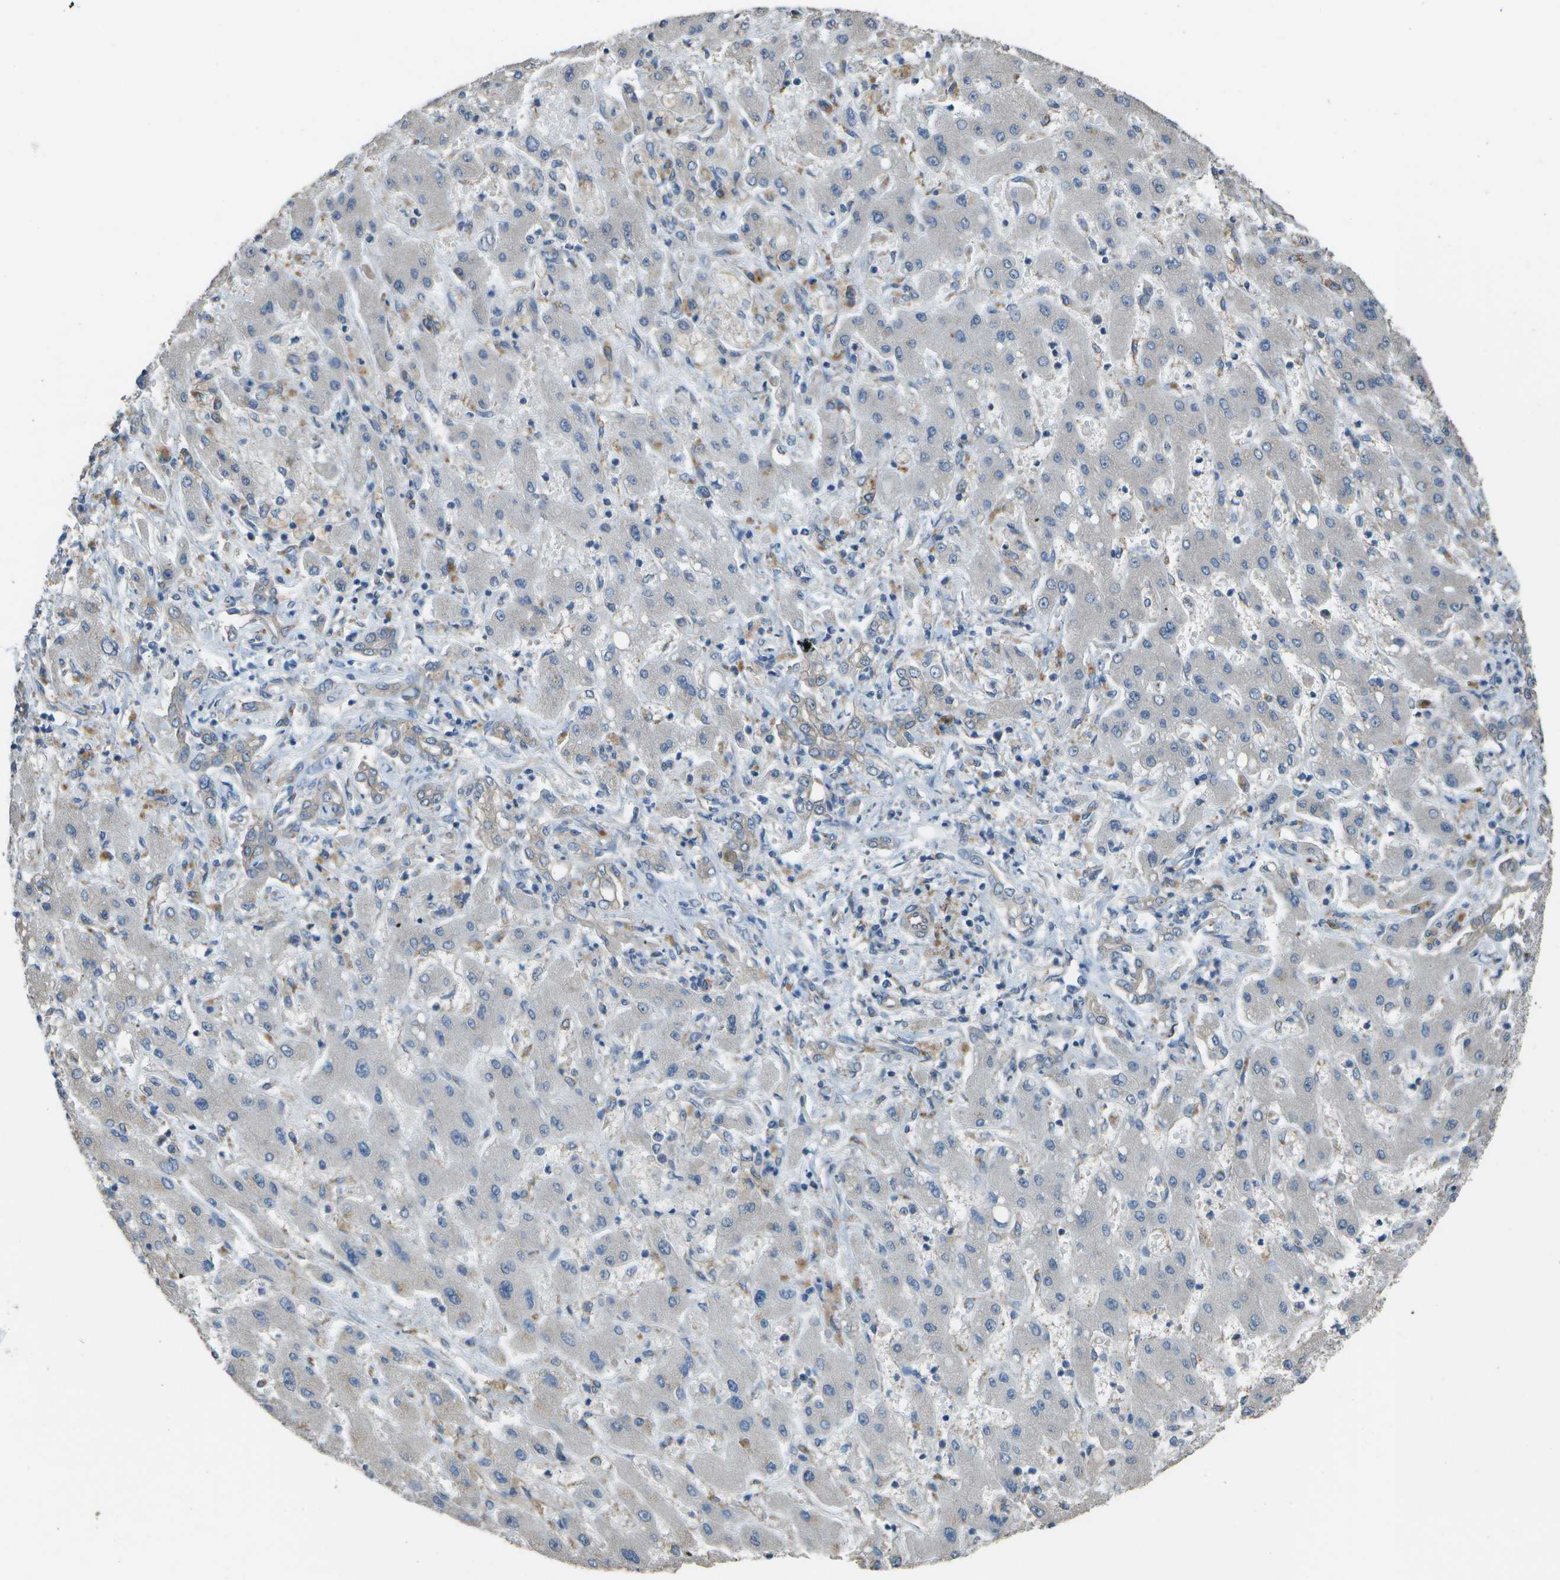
{"staining": {"intensity": "negative", "quantity": "none", "location": "none"}, "tissue": "liver cancer", "cell_type": "Tumor cells", "image_type": "cancer", "snomed": [{"axis": "morphology", "description": "Cholangiocarcinoma"}, {"axis": "topography", "description": "Liver"}], "caption": "Liver cancer (cholangiocarcinoma) stained for a protein using IHC demonstrates no positivity tumor cells.", "gene": "CLNS1A", "patient": {"sex": "male", "age": 50}}